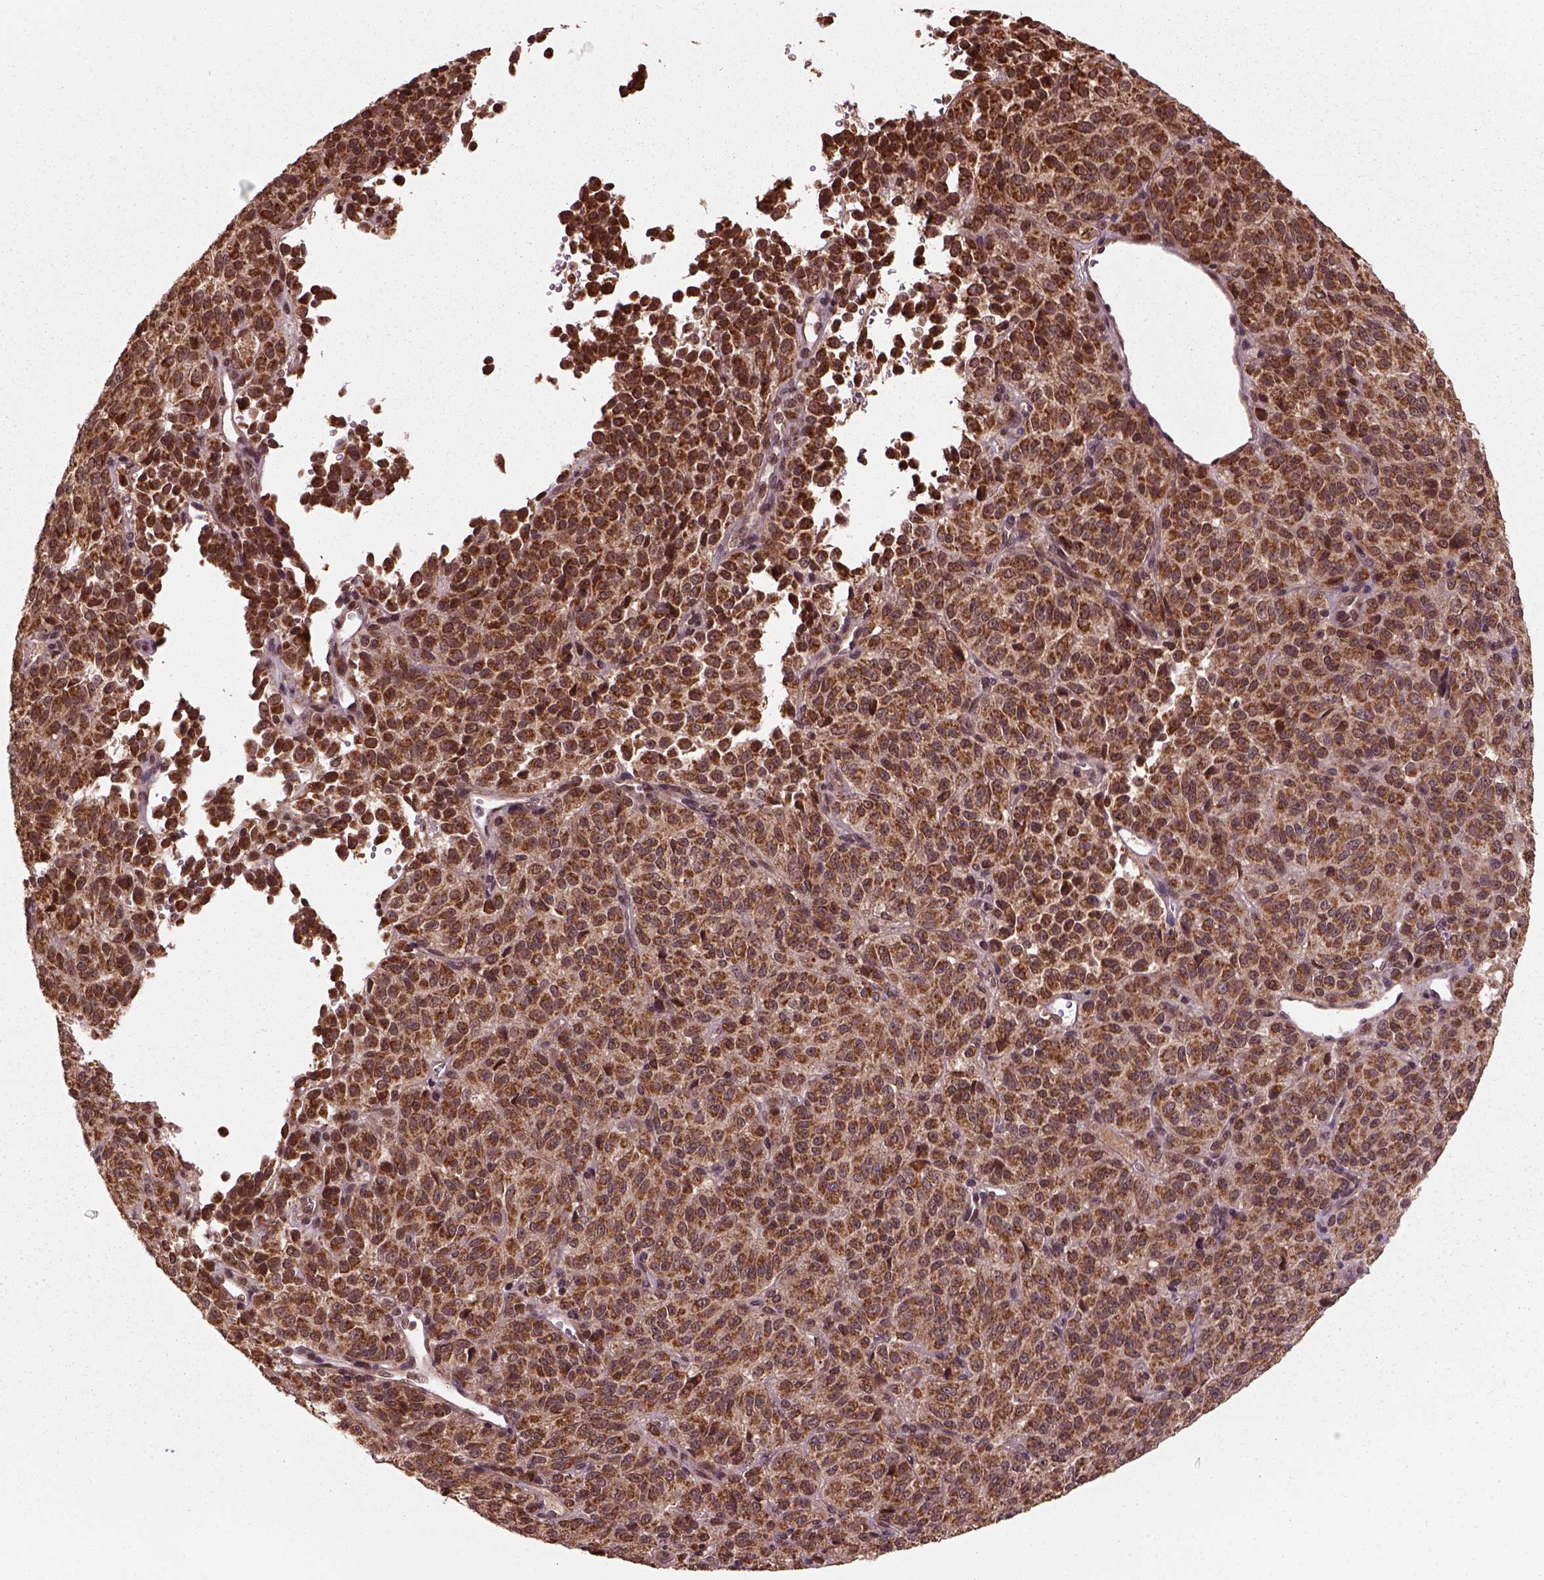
{"staining": {"intensity": "strong", "quantity": ">75%", "location": "cytoplasmic/membranous,nuclear"}, "tissue": "melanoma", "cell_type": "Tumor cells", "image_type": "cancer", "snomed": [{"axis": "morphology", "description": "Malignant melanoma, Metastatic site"}, {"axis": "topography", "description": "Brain"}], "caption": "Protein analysis of melanoma tissue reveals strong cytoplasmic/membranous and nuclear positivity in about >75% of tumor cells.", "gene": "NUDT9", "patient": {"sex": "female", "age": 56}}